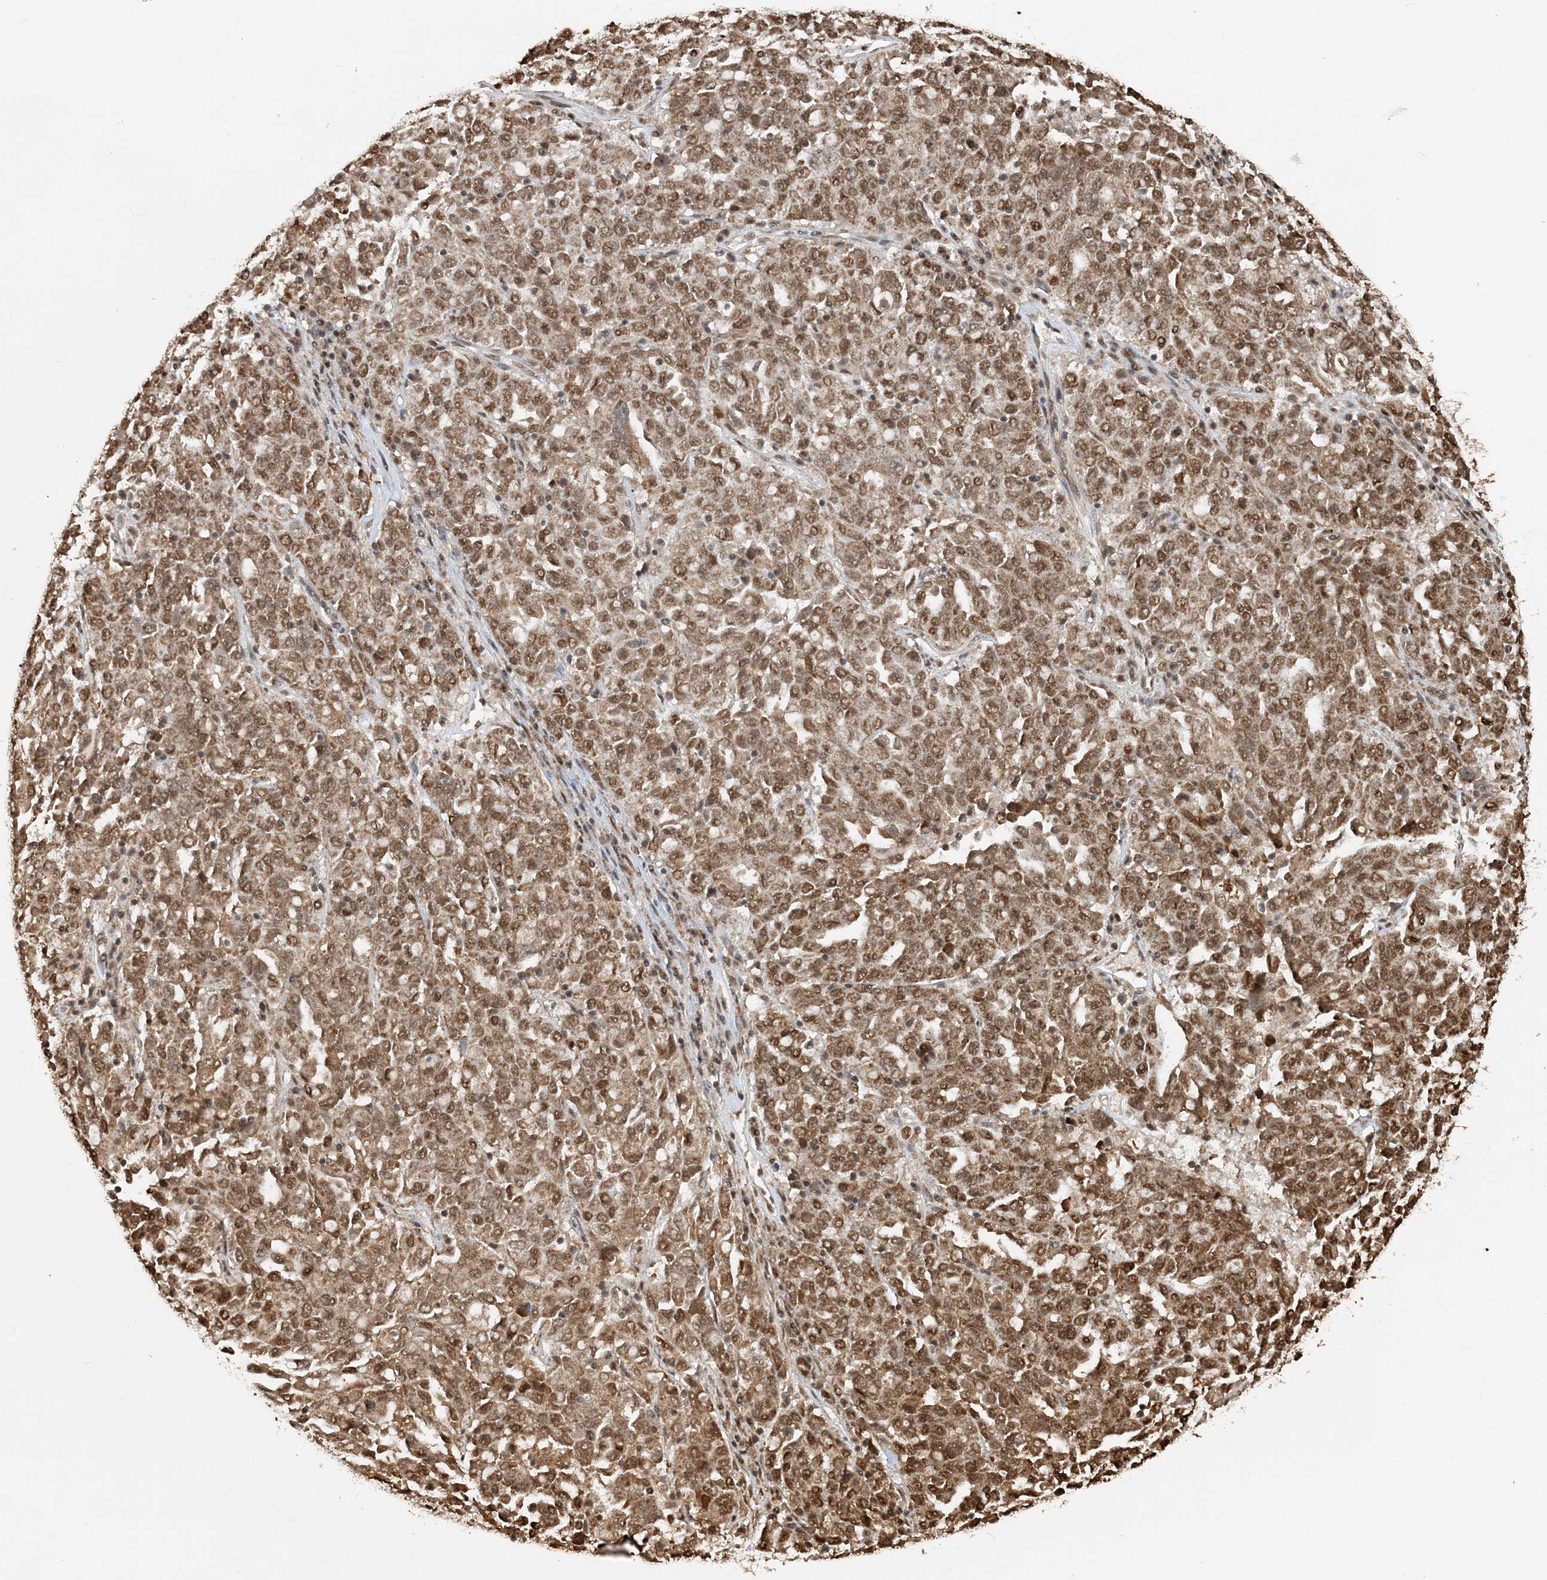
{"staining": {"intensity": "moderate", "quantity": ">75%", "location": "nuclear"}, "tissue": "ovarian cancer", "cell_type": "Tumor cells", "image_type": "cancer", "snomed": [{"axis": "morphology", "description": "Carcinoma, endometroid"}, {"axis": "topography", "description": "Ovary"}], "caption": "Protein expression analysis of human endometroid carcinoma (ovarian) reveals moderate nuclear expression in about >75% of tumor cells.", "gene": "ARHGAP35", "patient": {"sex": "female", "age": 62}}